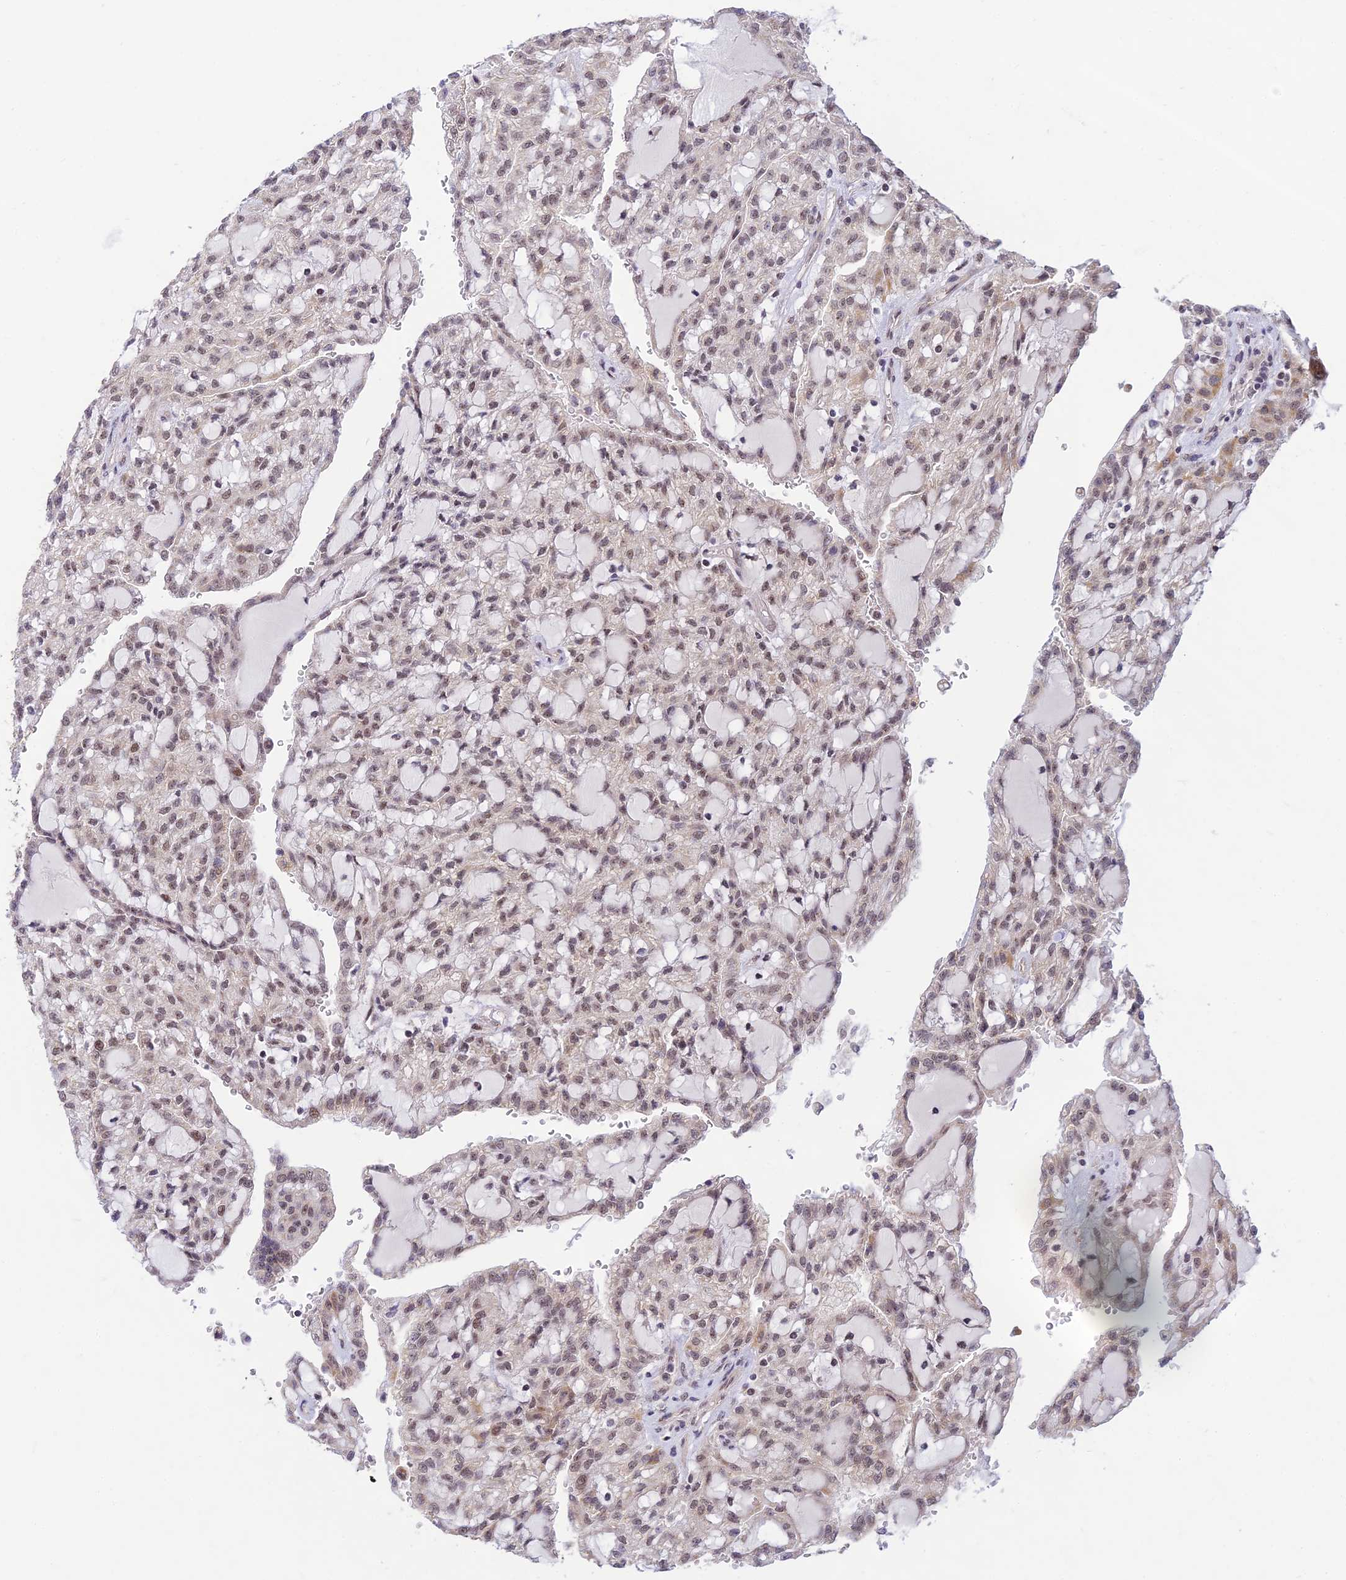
{"staining": {"intensity": "moderate", "quantity": ">75%", "location": "nuclear"}, "tissue": "renal cancer", "cell_type": "Tumor cells", "image_type": "cancer", "snomed": [{"axis": "morphology", "description": "Adenocarcinoma, NOS"}, {"axis": "topography", "description": "Kidney"}], "caption": "Protein analysis of renal adenocarcinoma tissue reveals moderate nuclear positivity in about >75% of tumor cells.", "gene": "MICOS13", "patient": {"sex": "male", "age": 63}}